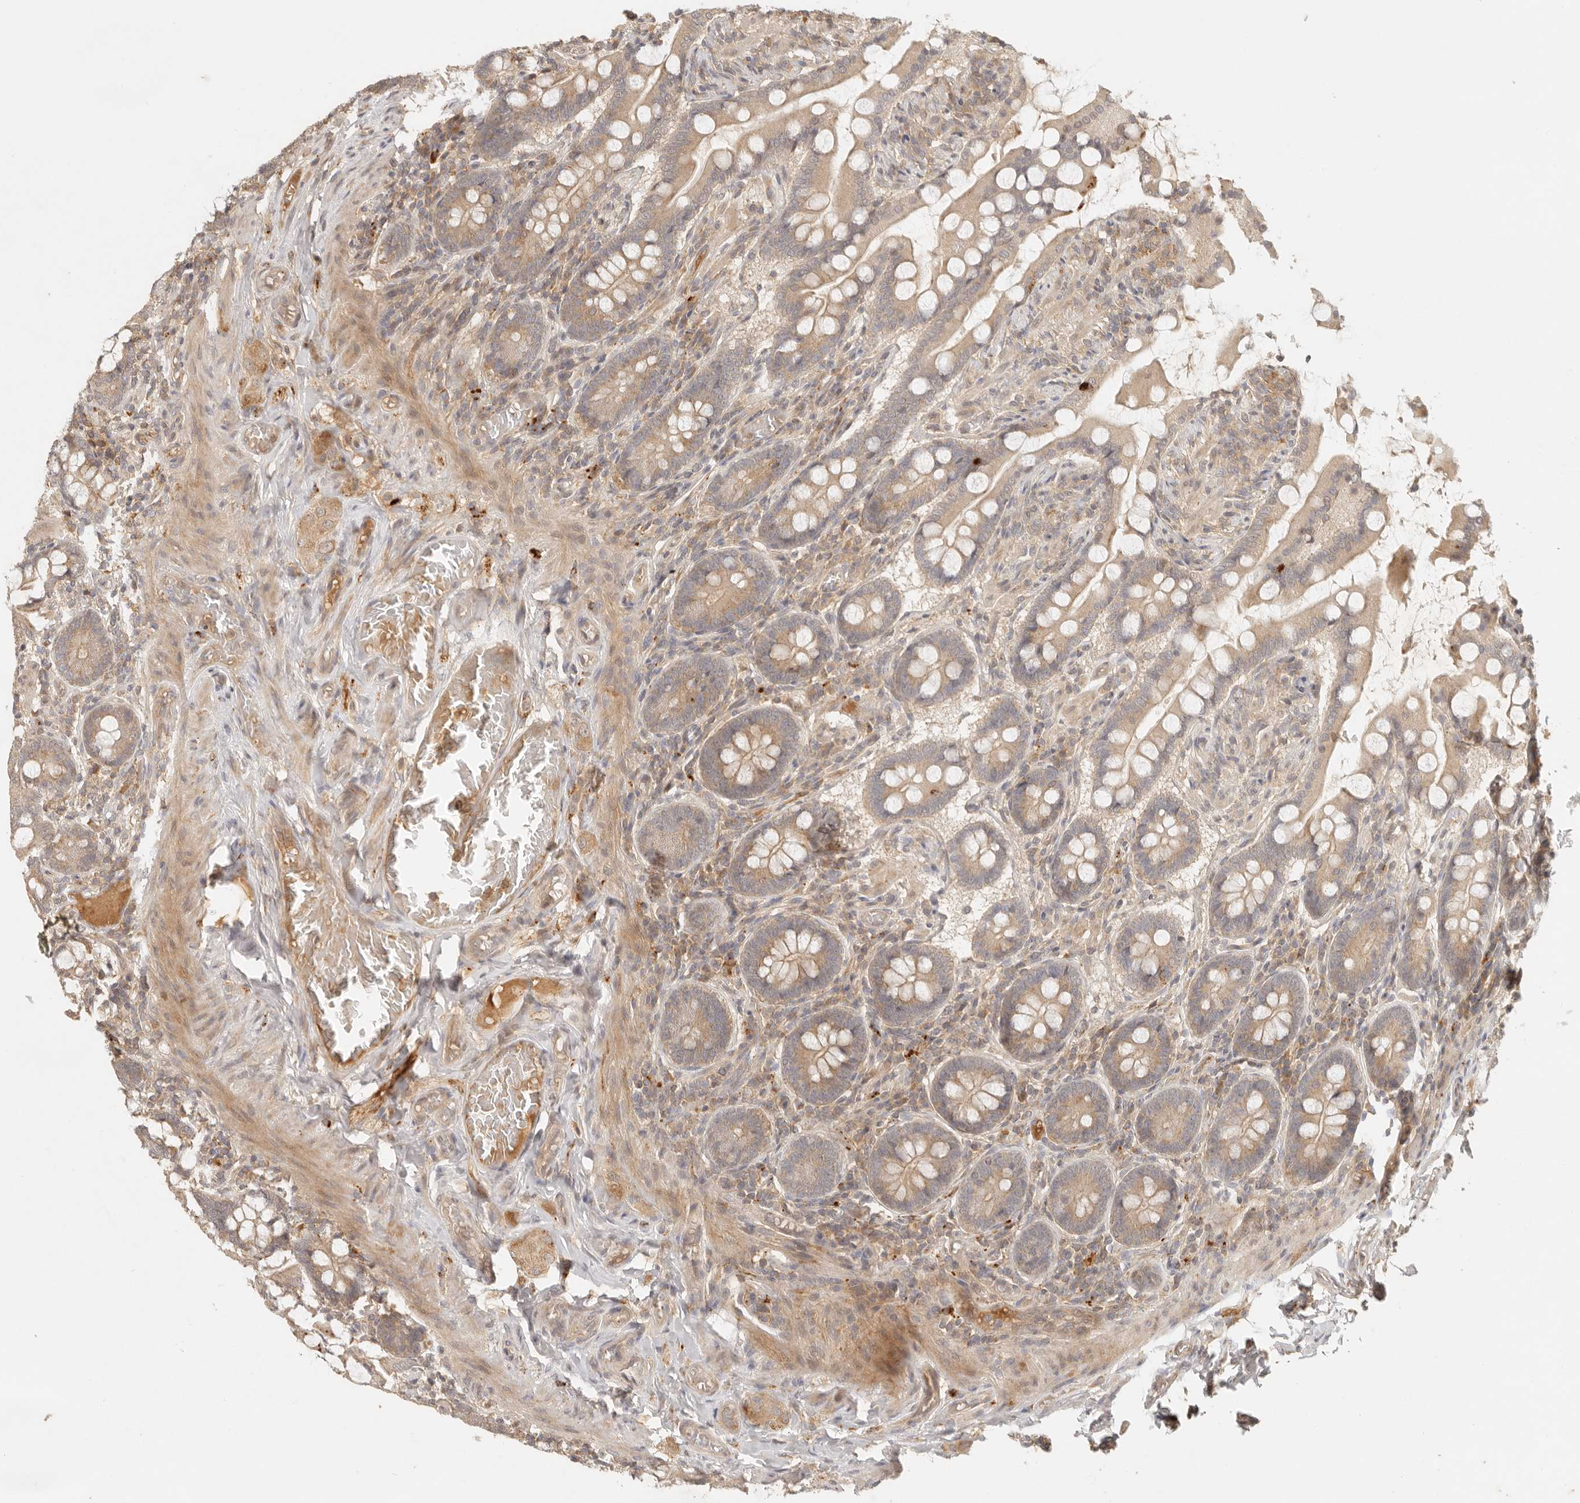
{"staining": {"intensity": "moderate", "quantity": ">75%", "location": "cytoplasmic/membranous"}, "tissue": "small intestine", "cell_type": "Glandular cells", "image_type": "normal", "snomed": [{"axis": "morphology", "description": "Normal tissue, NOS"}, {"axis": "topography", "description": "Small intestine"}], "caption": "High-magnification brightfield microscopy of normal small intestine stained with DAB (brown) and counterstained with hematoxylin (blue). glandular cells exhibit moderate cytoplasmic/membranous staining is identified in about>75% of cells. (DAB (3,3'-diaminobenzidine) IHC with brightfield microscopy, high magnification).", "gene": "ANKRD61", "patient": {"sex": "male", "age": 41}}